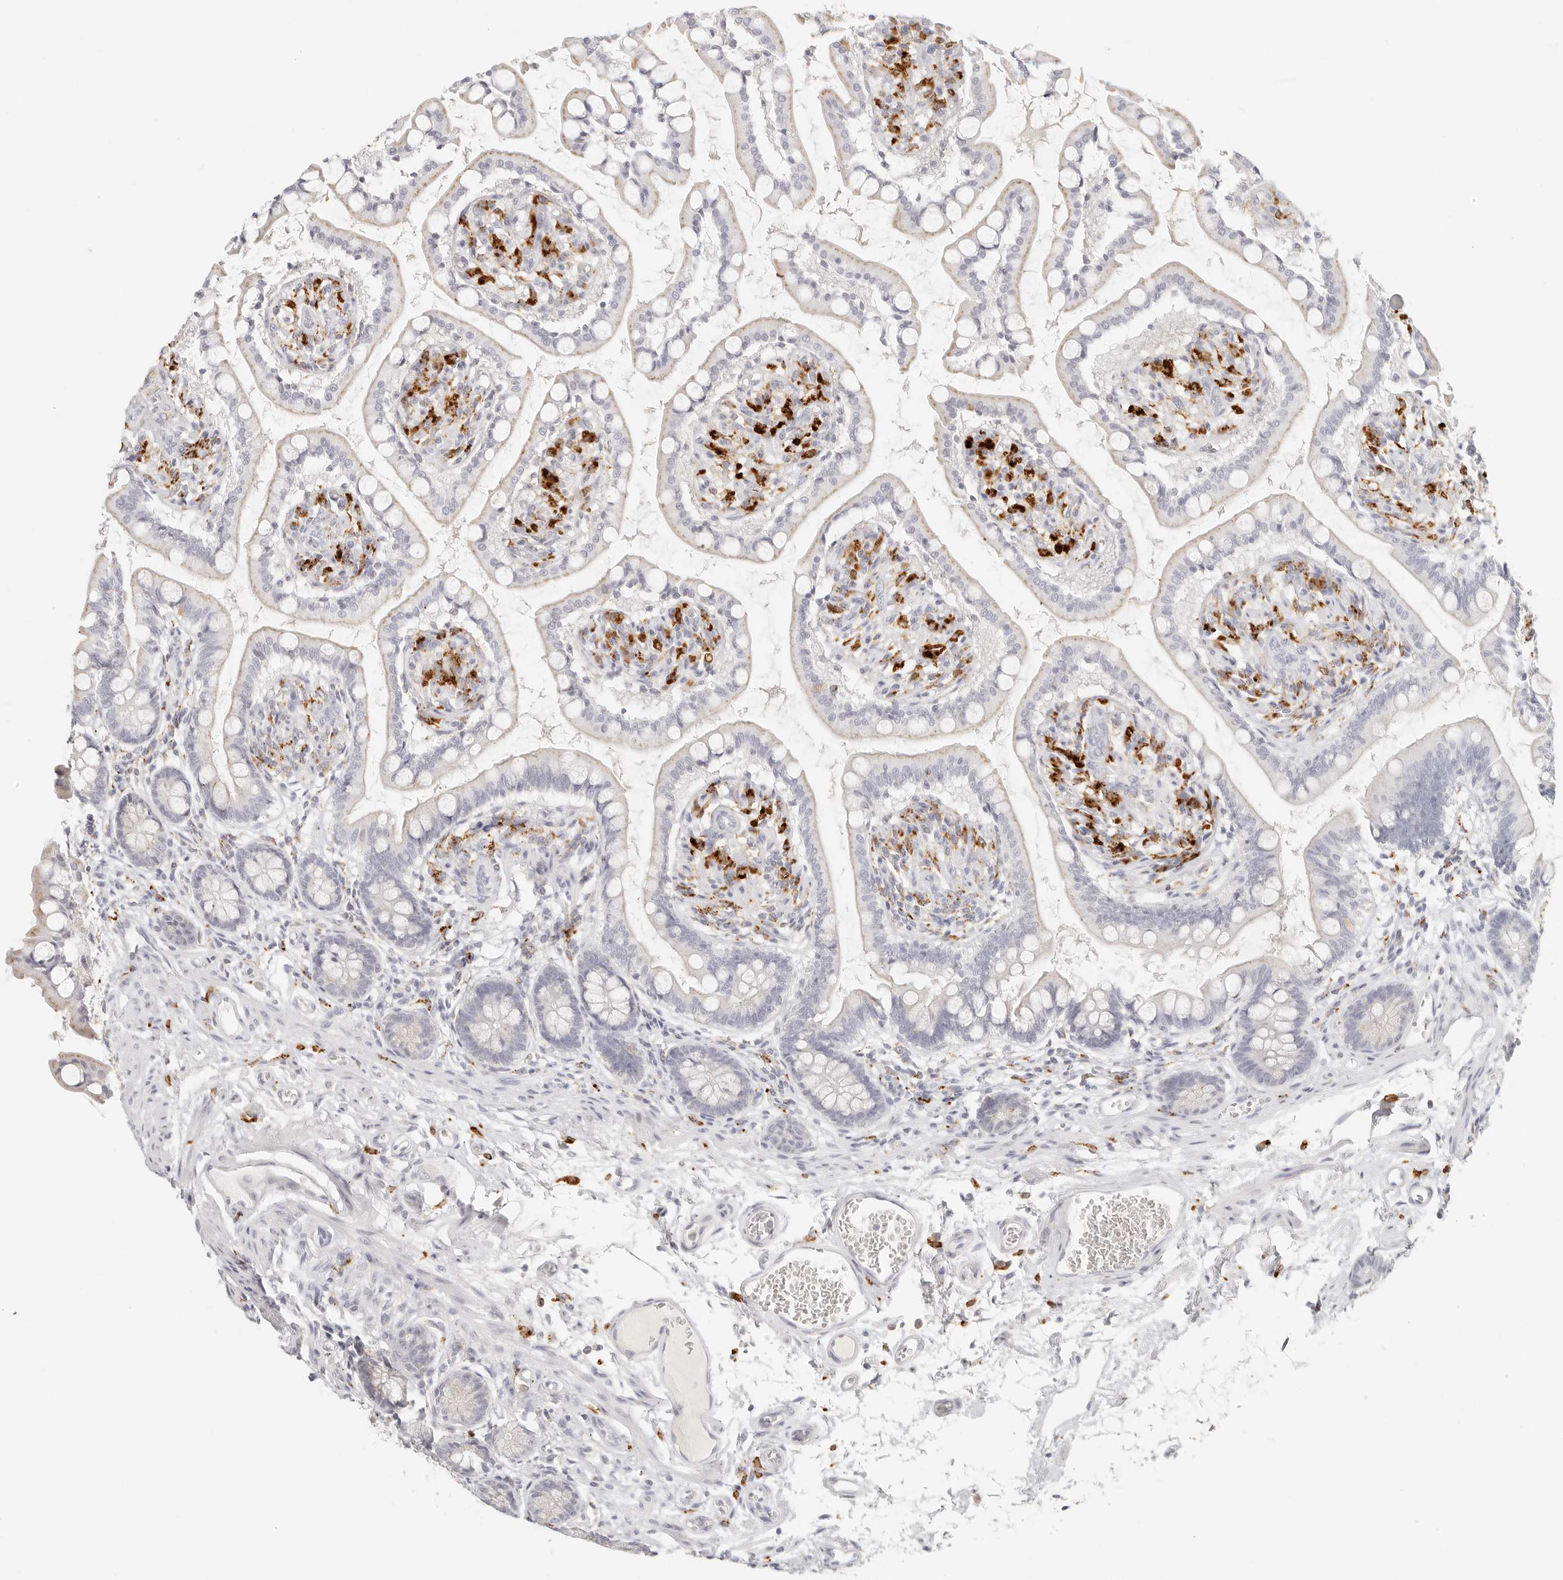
{"staining": {"intensity": "weak", "quantity": "<25%", "location": "cytoplasmic/membranous"}, "tissue": "small intestine", "cell_type": "Glandular cells", "image_type": "normal", "snomed": [{"axis": "morphology", "description": "Normal tissue, NOS"}, {"axis": "topography", "description": "Small intestine"}], "caption": "This is a histopathology image of immunohistochemistry (IHC) staining of unremarkable small intestine, which shows no expression in glandular cells. (DAB (3,3'-diaminobenzidine) immunohistochemistry (IHC), high magnification).", "gene": "RNASET2", "patient": {"sex": "male", "age": 52}}